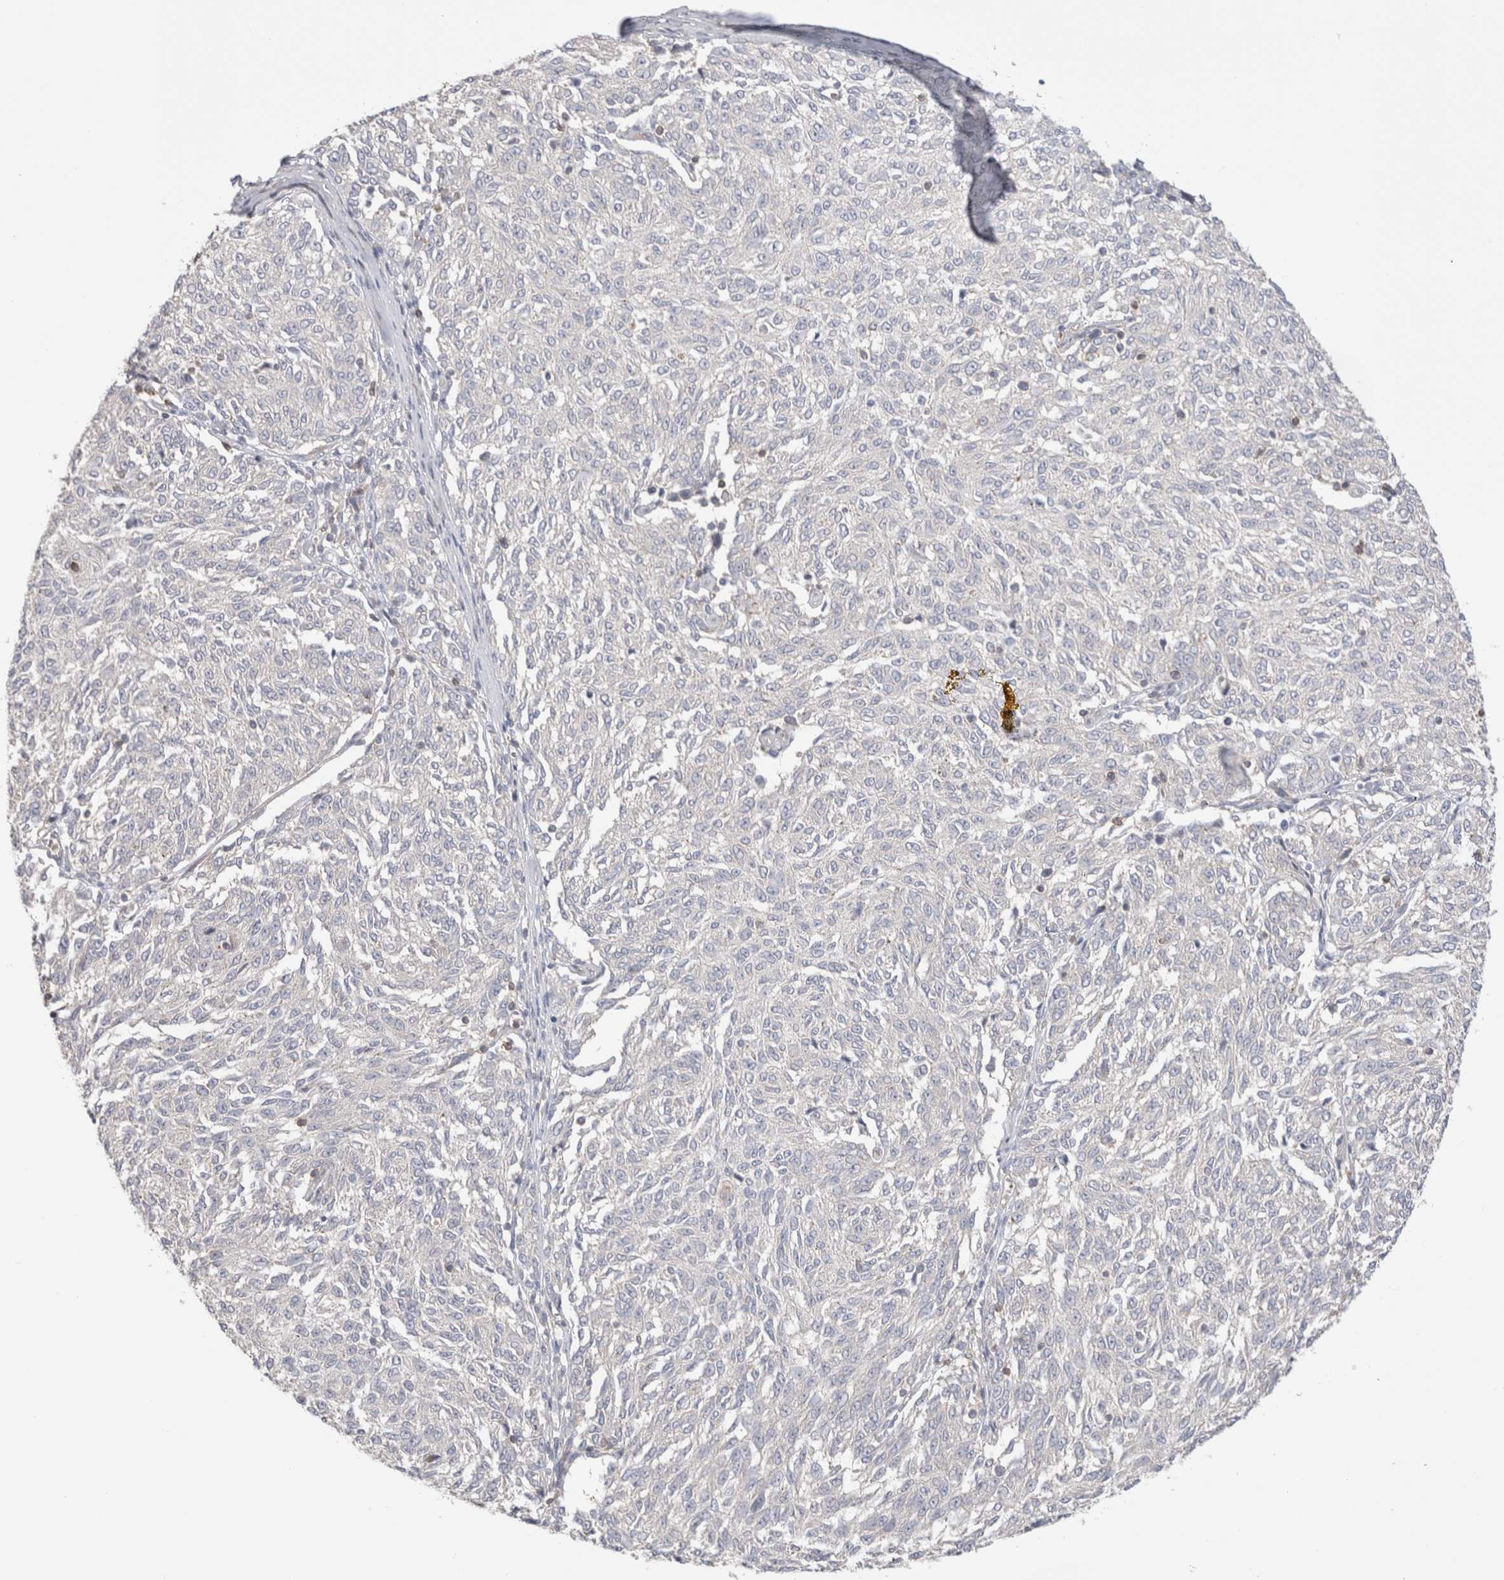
{"staining": {"intensity": "negative", "quantity": "none", "location": "none"}, "tissue": "melanoma", "cell_type": "Tumor cells", "image_type": "cancer", "snomed": [{"axis": "morphology", "description": "Malignant melanoma, NOS"}, {"axis": "topography", "description": "Skin"}], "caption": "The immunohistochemistry micrograph has no significant expression in tumor cells of malignant melanoma tissue.", "gene": "CAPN2", "patient": {"sex": "female", "age": 72}}